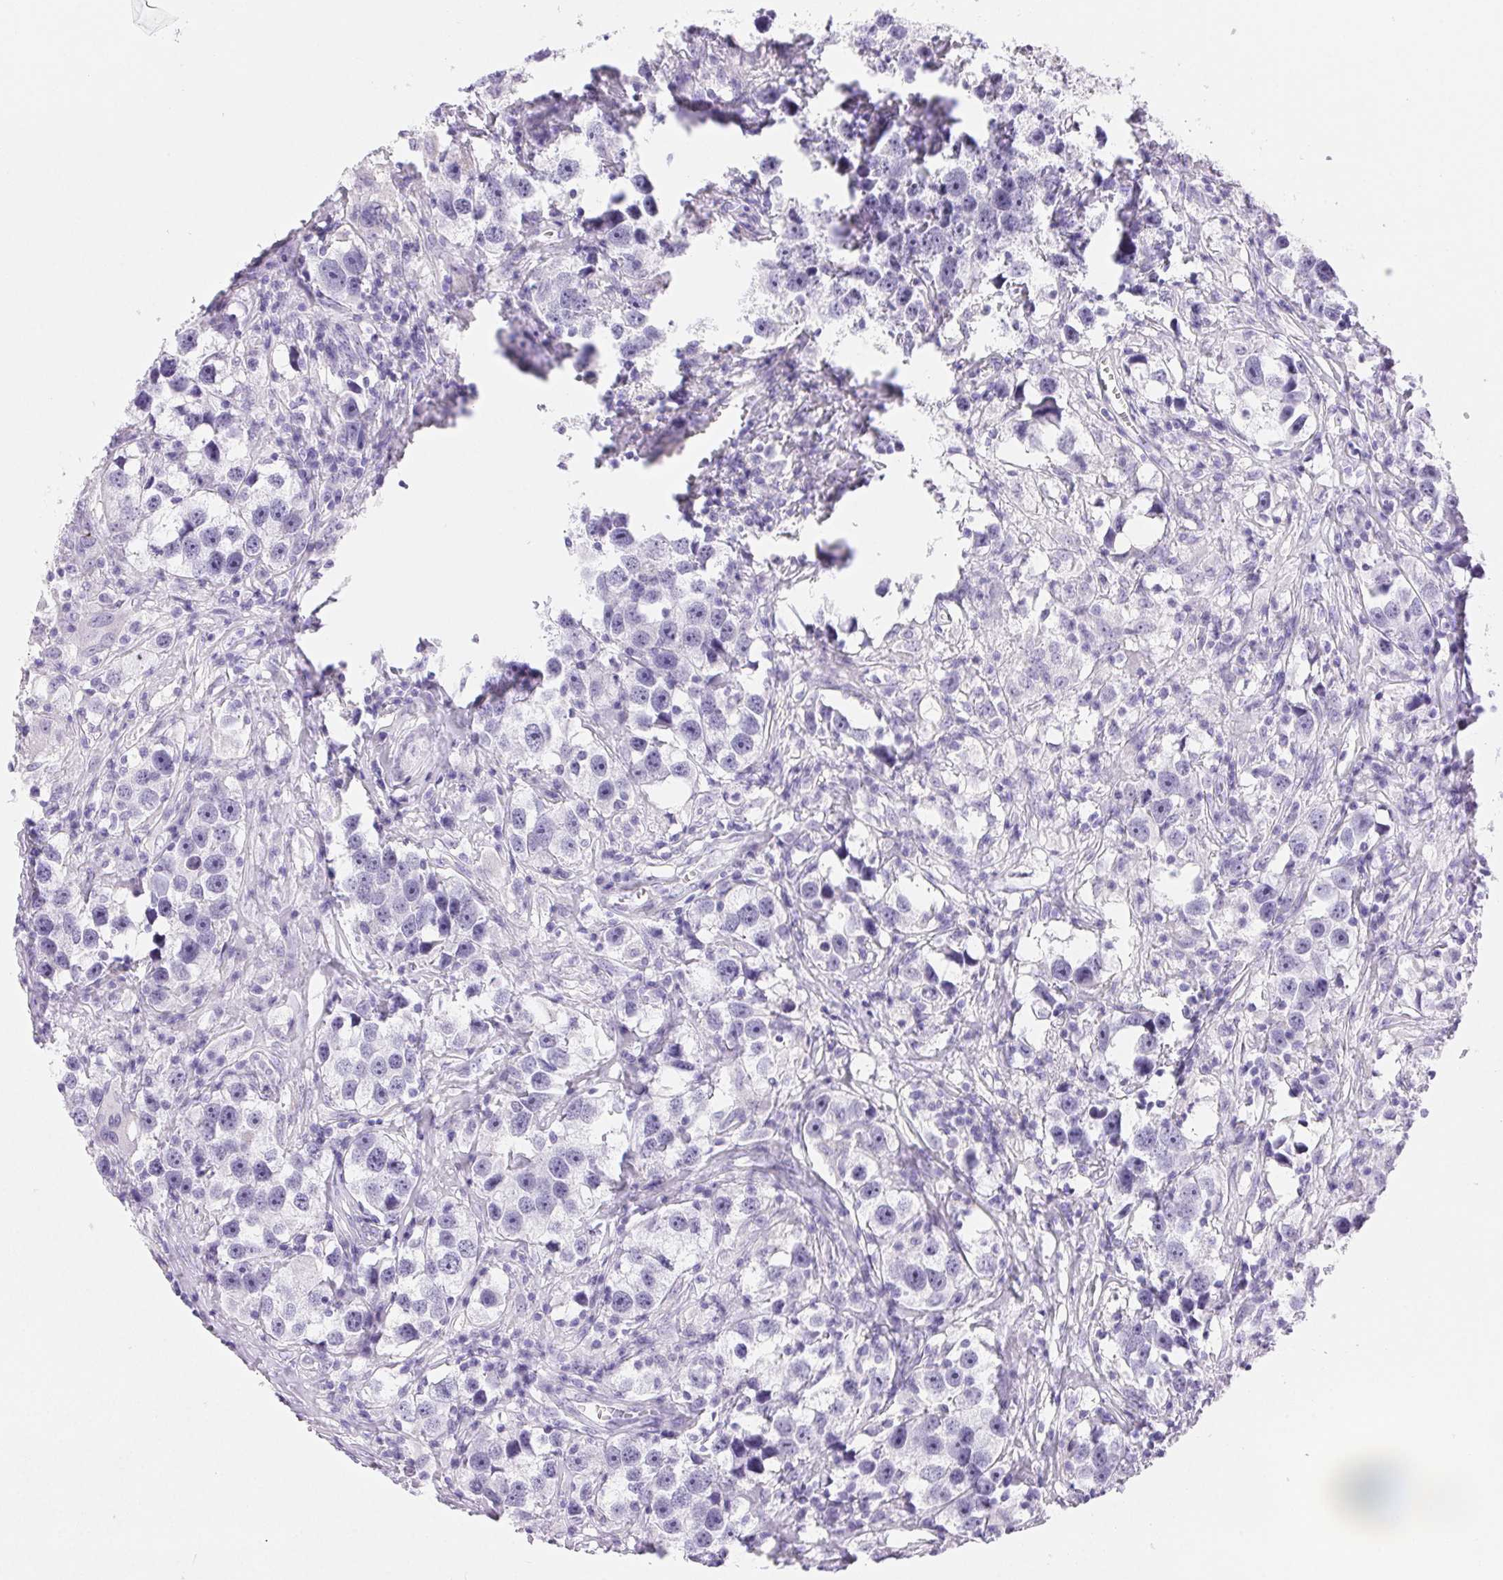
{"staining": {"intensity": "negative", "quantity": "none", "location": "none"}, "tissue": "testis cancer", "cell_type": "Tumor cells", "image_type": "cancer", "snomed": [{"axis": "morphology", "description": "Seminoma, NOS"}, {"axis": "topography", "description": "Testis"}], "caption": "This is an immunohistochemistry histopathology image of human testis seminoma. There is no expression in tumor cells.", "gene": "CLDN16", "patient": {"sex": "male", "age": 49}}